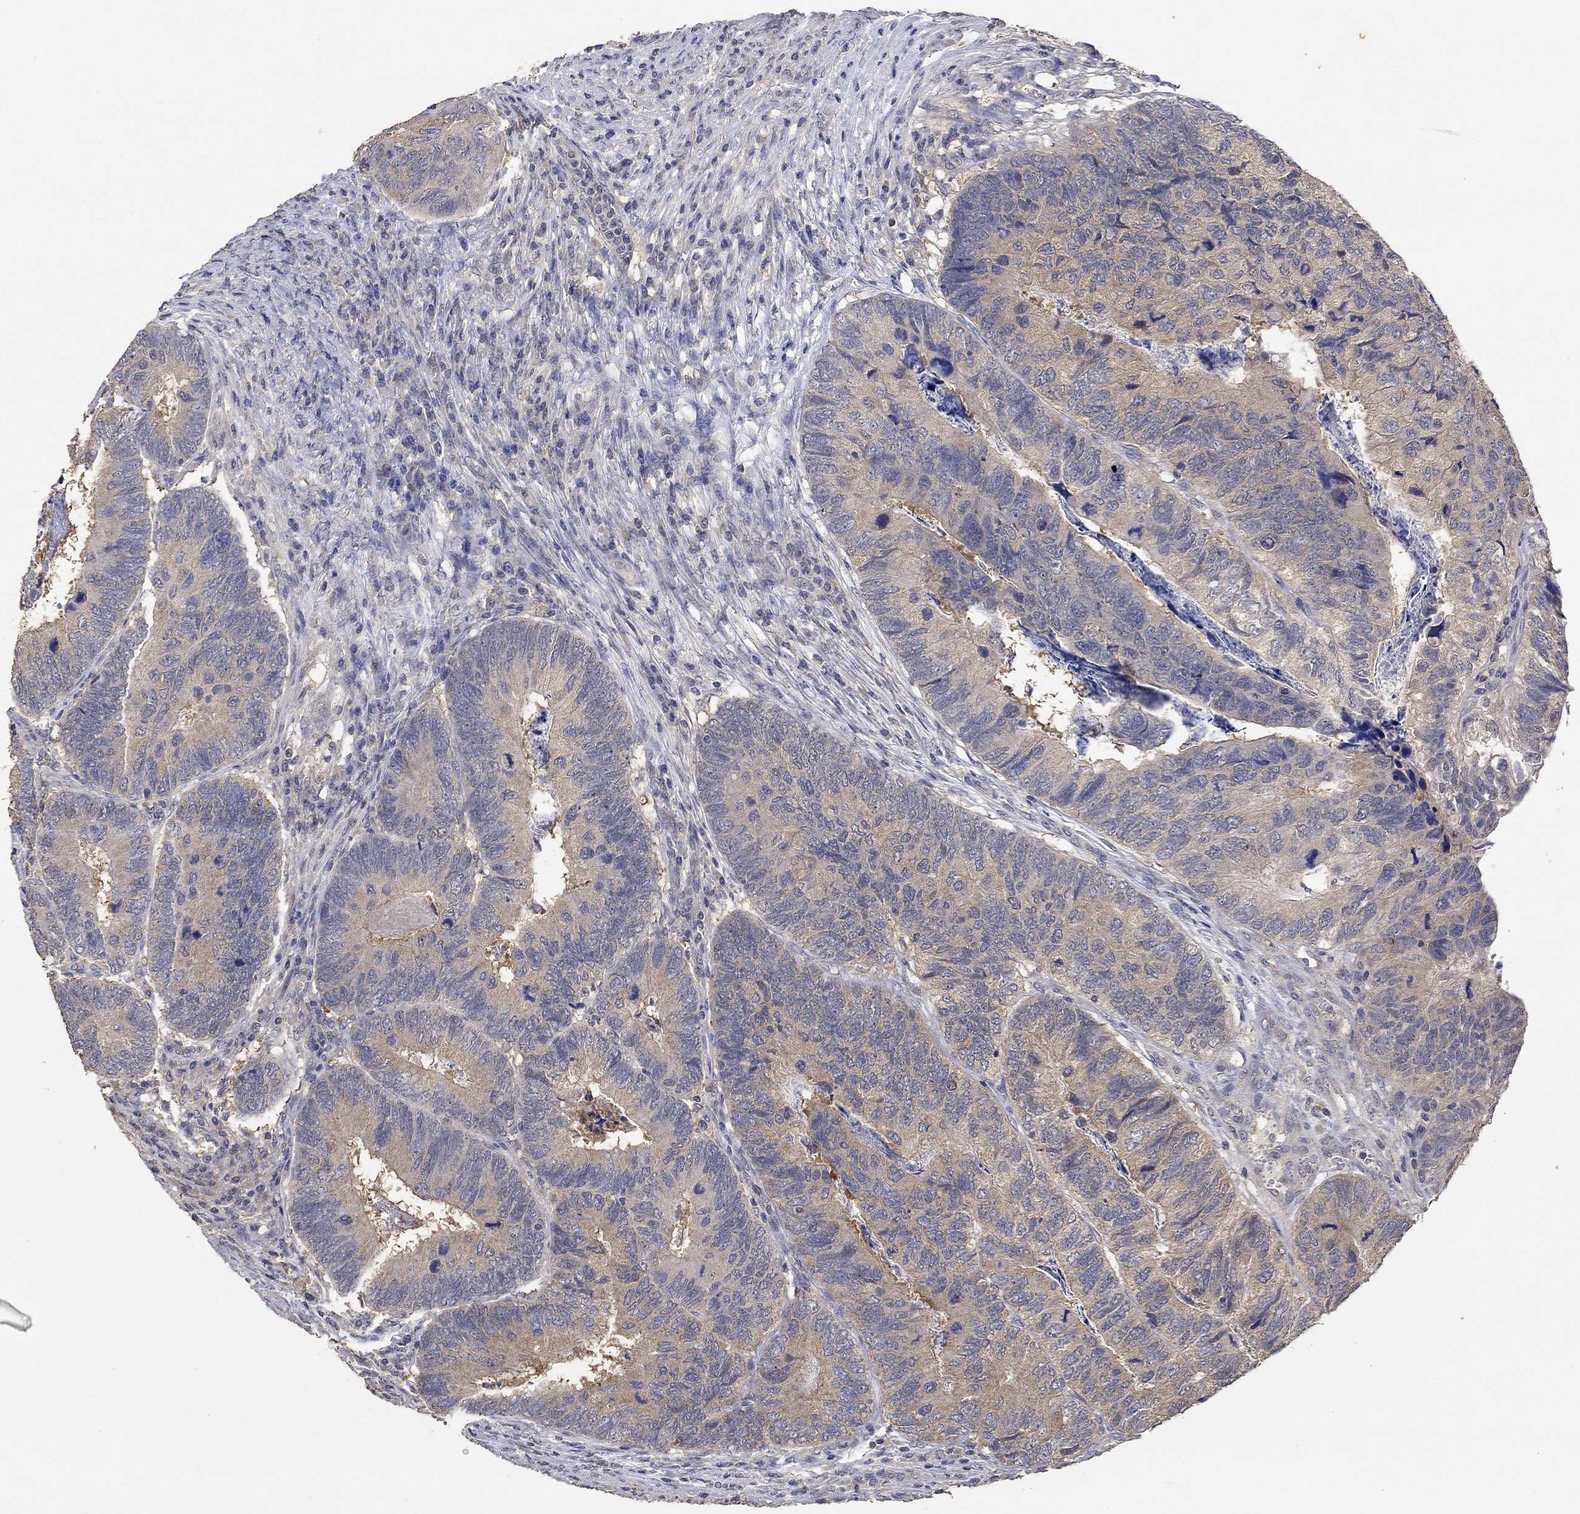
{"staining": {"intensity": "weak", "quantity": "25%-75%", "location": "cytoplasmic/membranous"}, "tissue": "colorectal cancer", "cell_type": "Tumor cells", "image_type": "cancer", "snomed": [{"axis": "morphology", "description": "Adenocarcinoma, NOS"}, {"axis": "topography", "description": "Colon"}], "caption": "Colorectal cancer (adenocarcinoma) stained with a protein marker demonstrates weak staining in tumor cells.", "gene": "PTPN20", "patient": {"sex": "female", "age": 67}}